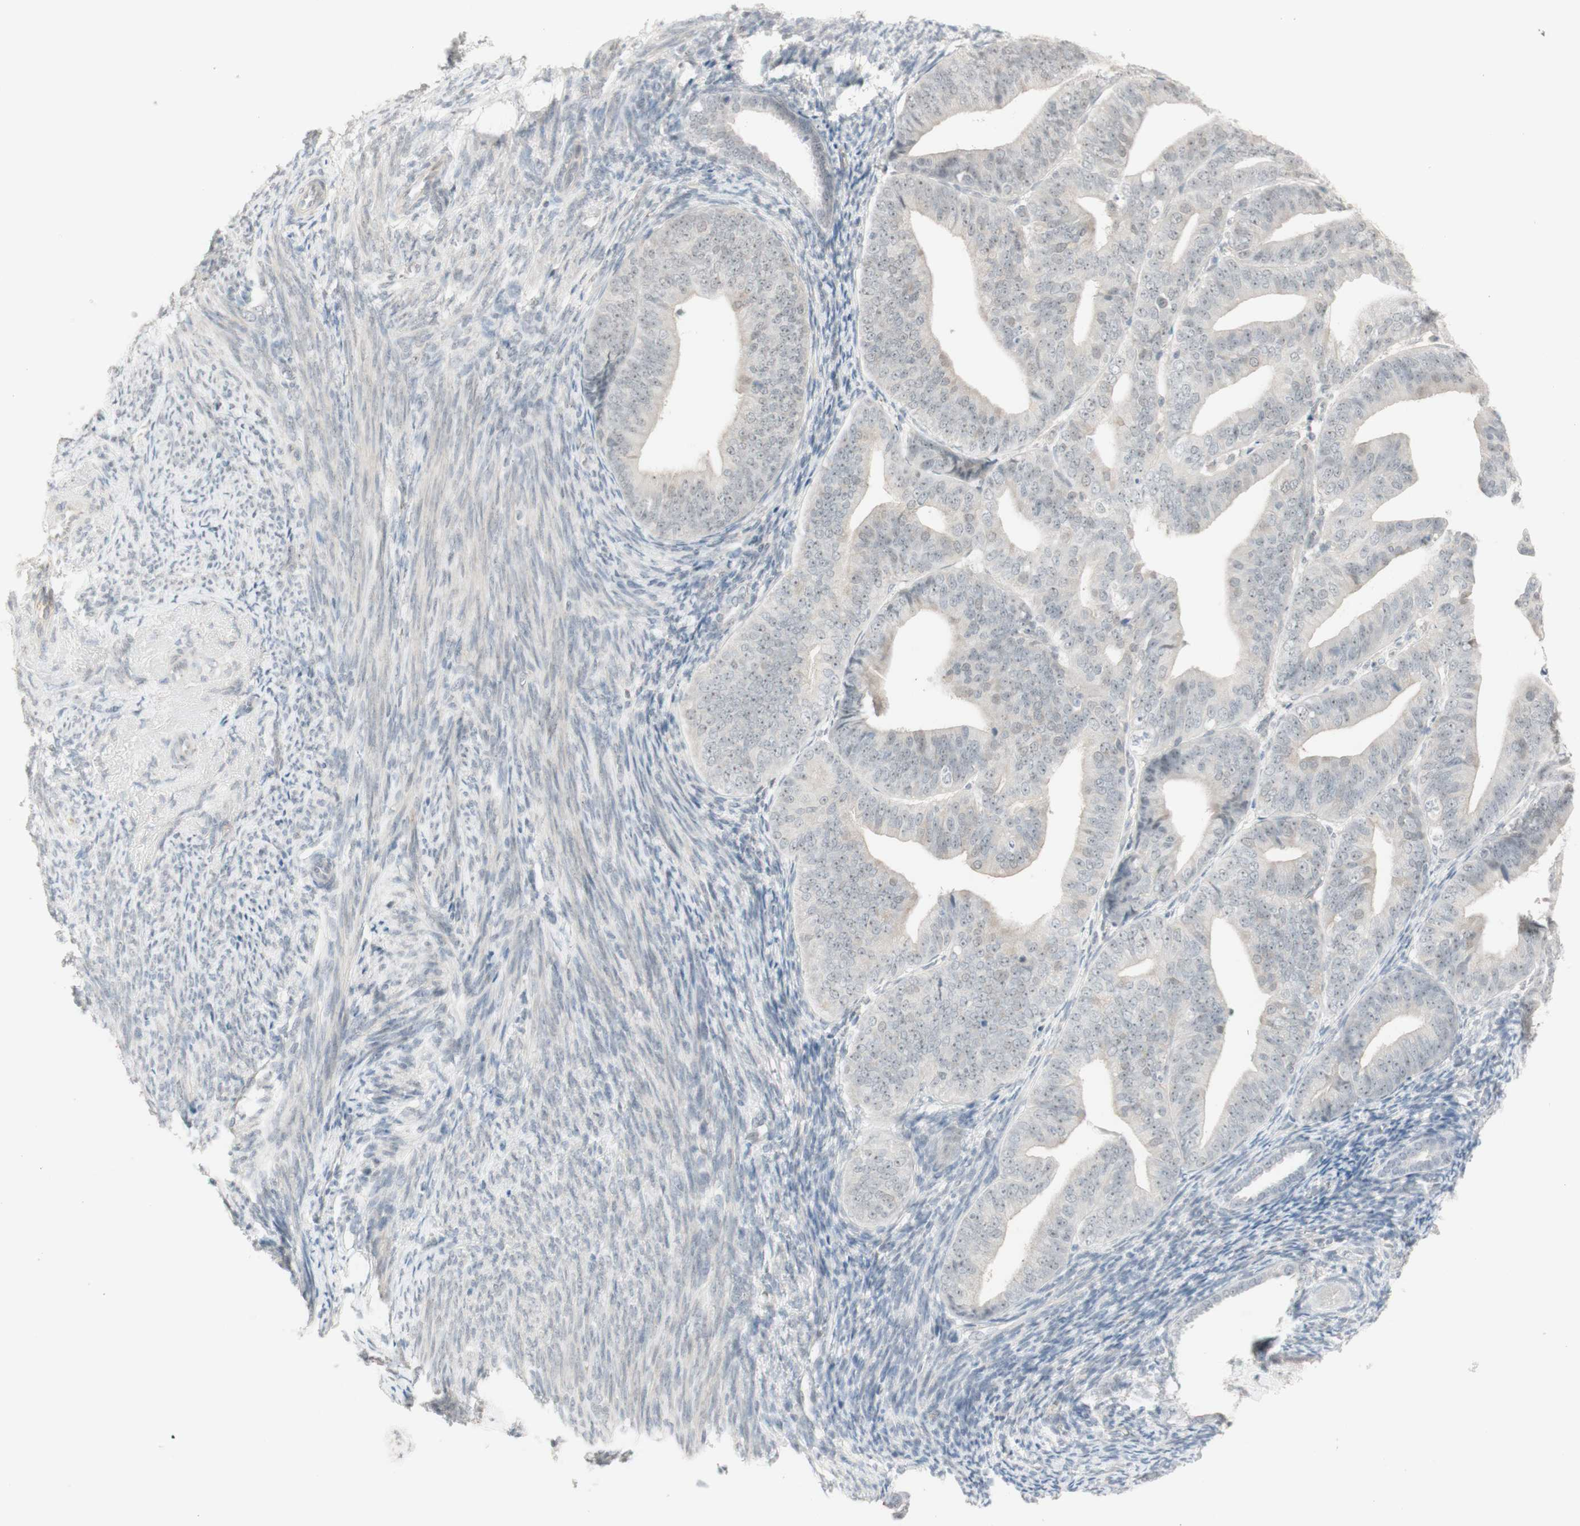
{"staining": {"intensity": "negative", "quantity": "none", "location": "none"}, "tissue": "endometrial cancer", "cell_type": "Tumor cells", "image_type": "cancer", "snomed": [{"axis": "morphology", "description": "Adenocarcinoma, NOS"}, {"axis": "topography", "description": "Endometrium"}], "caption": "Endometrial cancer (adenocarcinoma) stained for a protein using immunohistochemistry (IHC) exhibits no positivity tumor cells.", "gene": "PLCD4", "patient": {"sex": "female", "age": 63}}